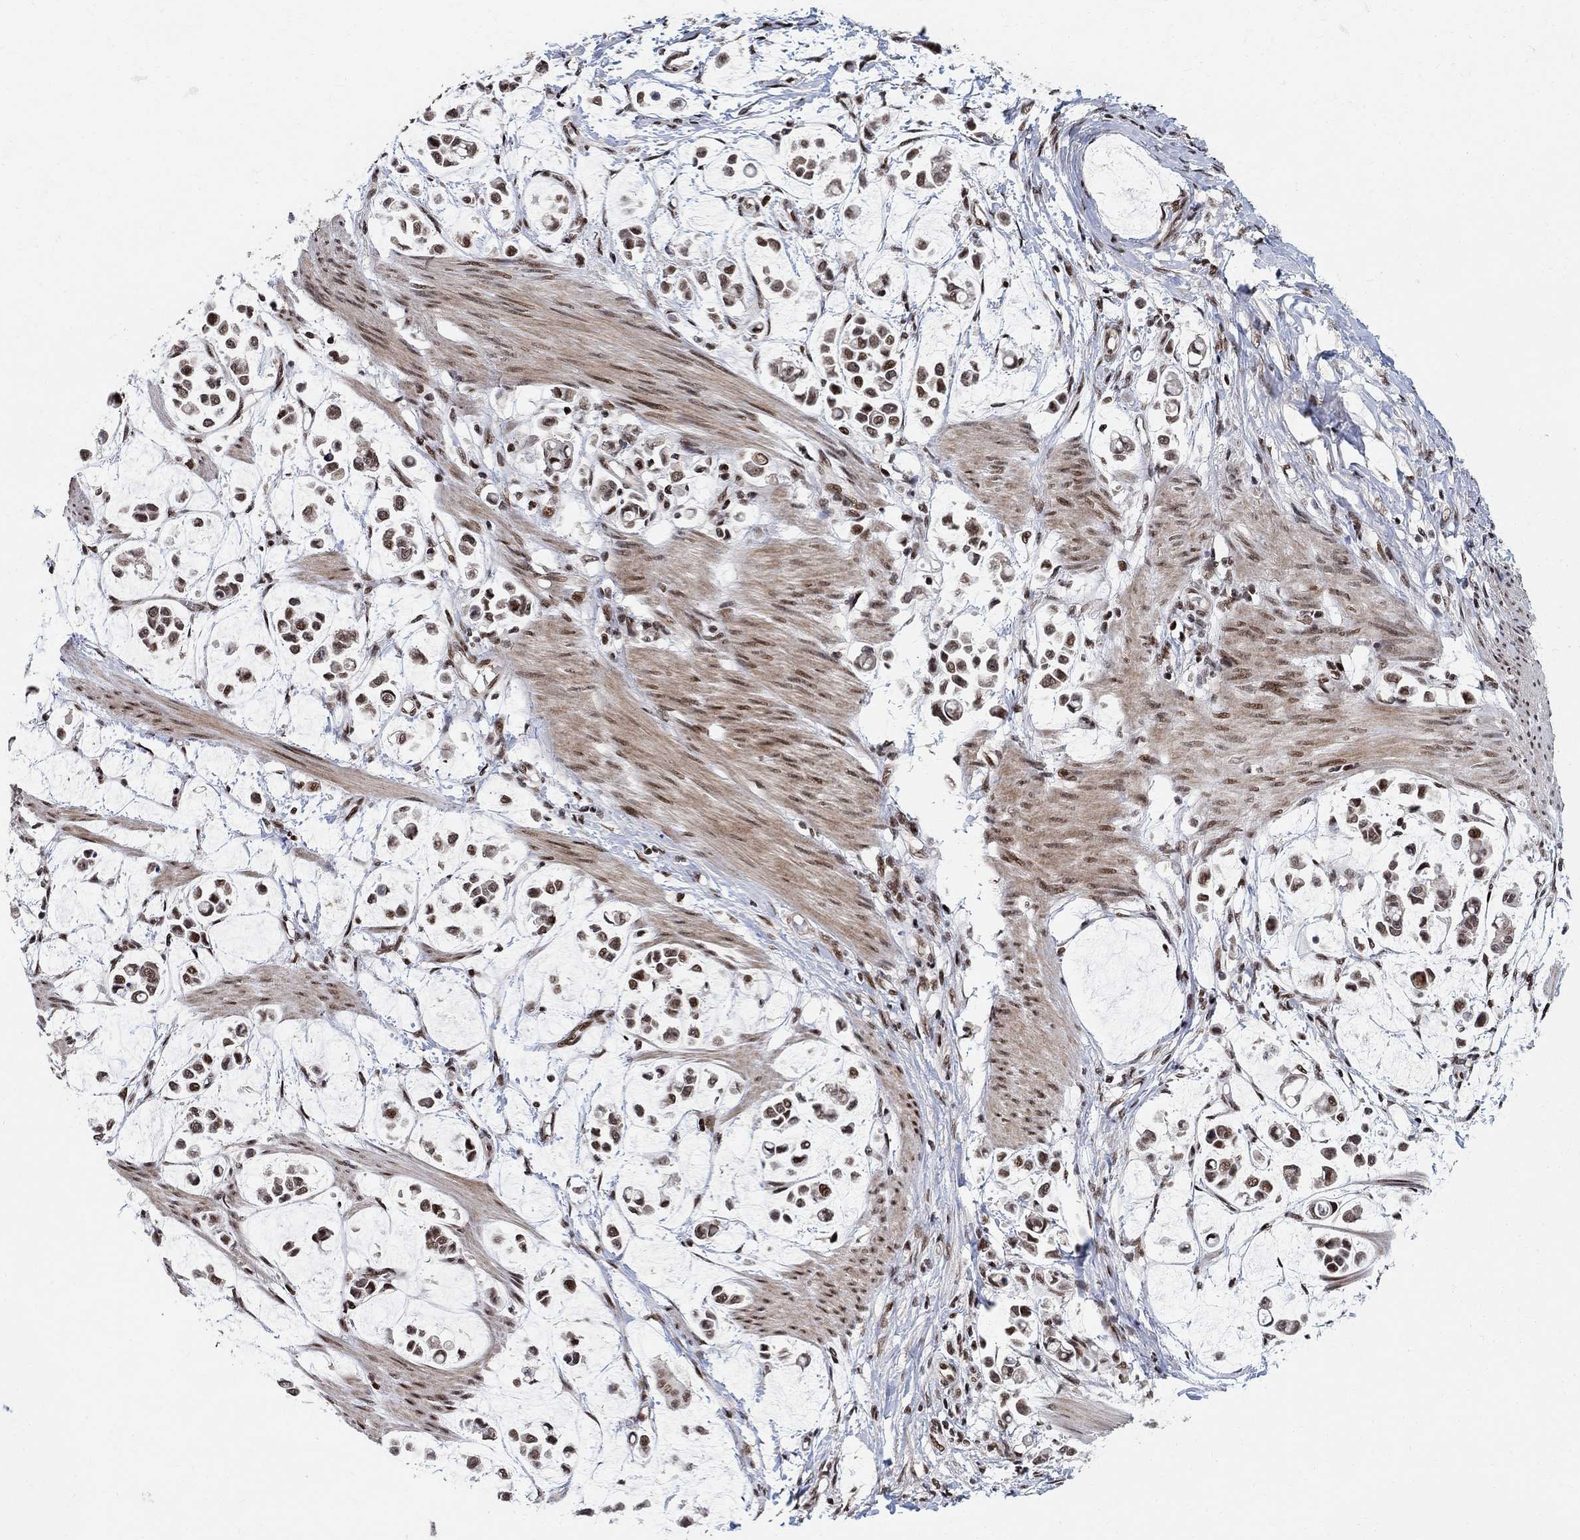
{"staining": {"intensity": "strong", "quantity": "25%-75%", "location": "nuclear"}, "tissue": "stomach cancer", "cell_type": "Tumor cells", "image_type": "cancer", "snomed": [{"axis": "morphology", "description": "Adenocarcinoma, NOS"}, {"axis": "topography", "description": "Stomach"}], "caption": "Human stomach adenocarcinoma stained with a brown dye reveals strong nuclear positive positivity in approximately 25%-75% of tumor cells.", "gene": "E4F1", "patient": {"sex": "male", "age": 82}}